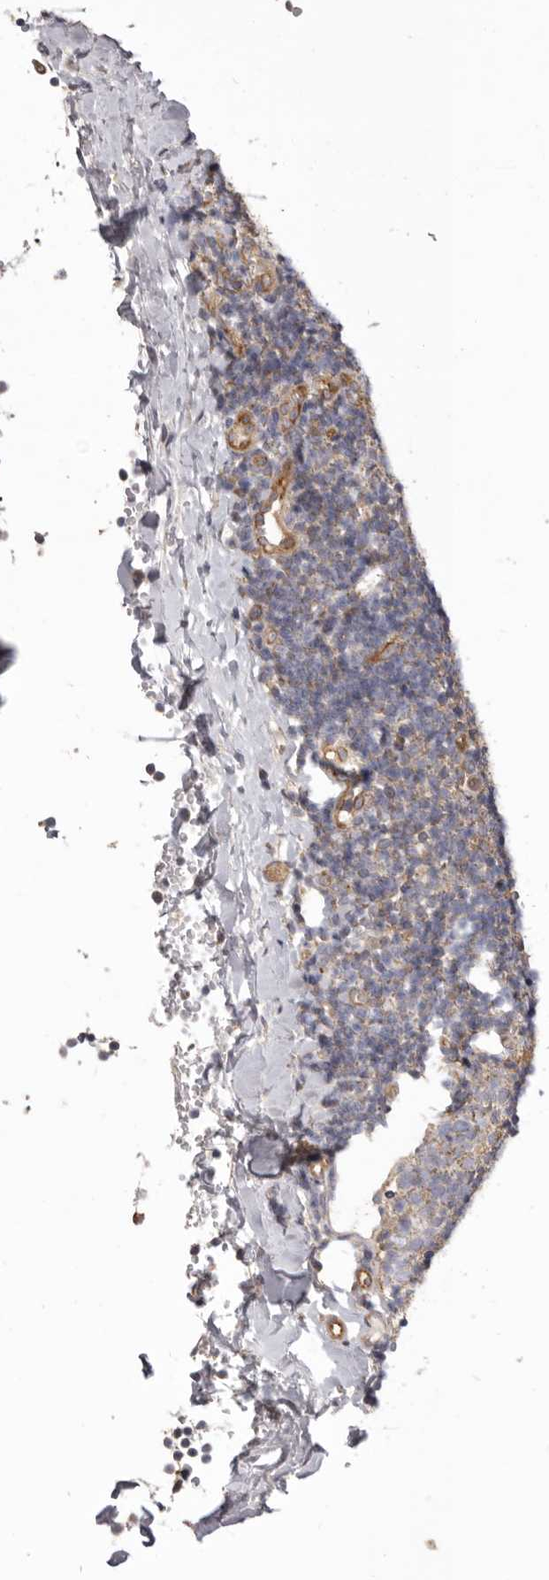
{"staining": {"intensity": "negative", "quantity": "none", "location": "none"}, "tissue": "tonsil", "cell_type": "Non-germinal center cells", "image_type": "normal", "snomed": [{"axis": "morphology", "description": "Normal tissue, NOS"}, {"axis": "topography", "description": "Tonsil"}], "caption": "Human tonsil stained for a protein using IHC reveals no expression in non-germinal center cells.", "gene": "VPS45", "patient": {"sex": "female", "age": 19}}